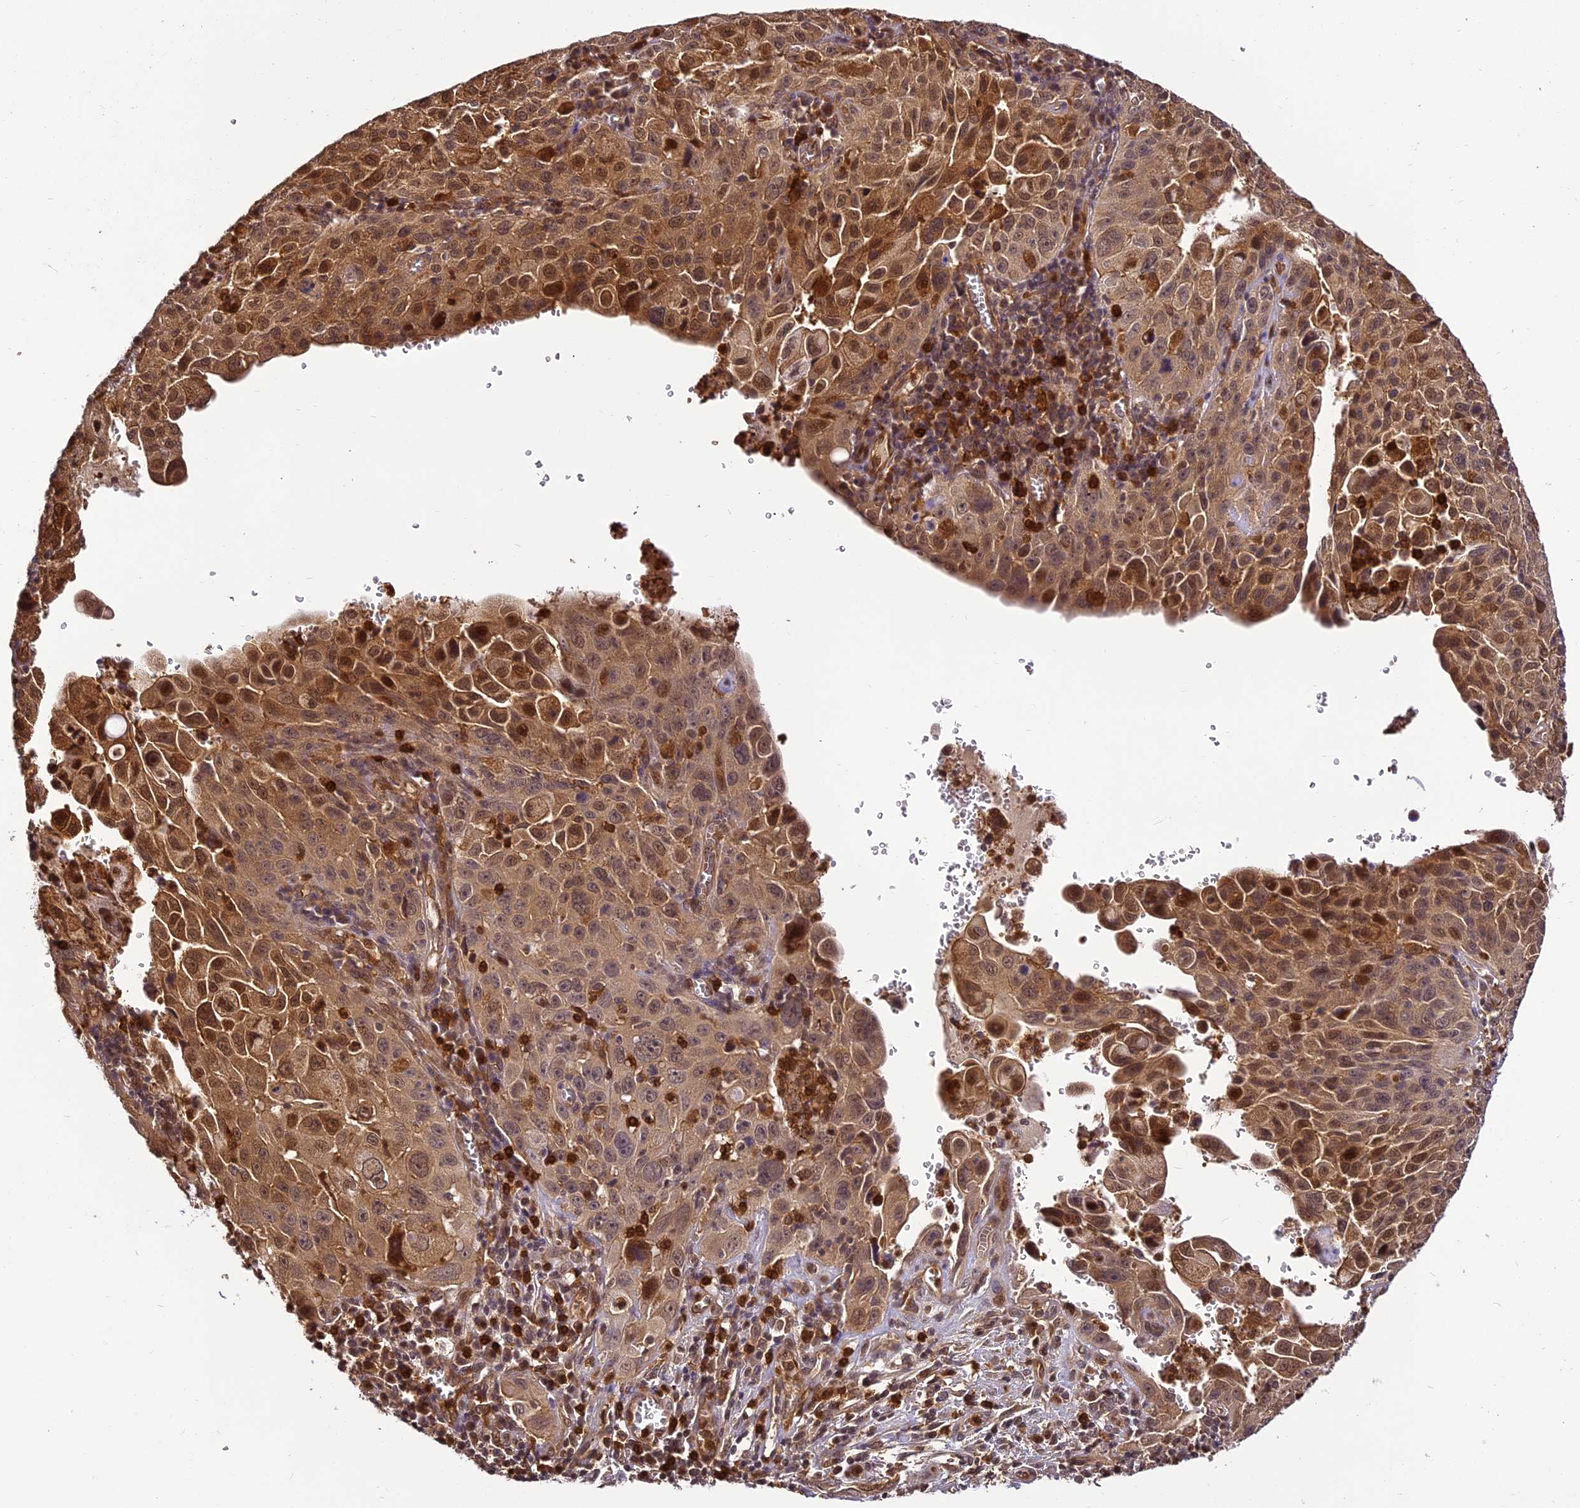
{"staining": {"intensity": "moderate", "quantity": "25%-75%", "location": "cytoplasmic/membranous,nuclear"}, "tissue": "cervical cancer", "cell_type": "Tumor cells", "image_type": "cancer", "snomed": [{"axis": "morphology", "description": "Squamous cell carcinoma, NOS"}, {"axis": "topography", "description": "Cervix"}], "caption": "The histopathology image reveals immunohistochemical staining of squamous cell carcinoma (cervical). There is moderate cytoplasmic/membranous and nuclear expression is appreciated in about 25%-75% of tumor cells.", "gene": "BCDIN3D", "patient": {"sex": "female", "age": 42}}